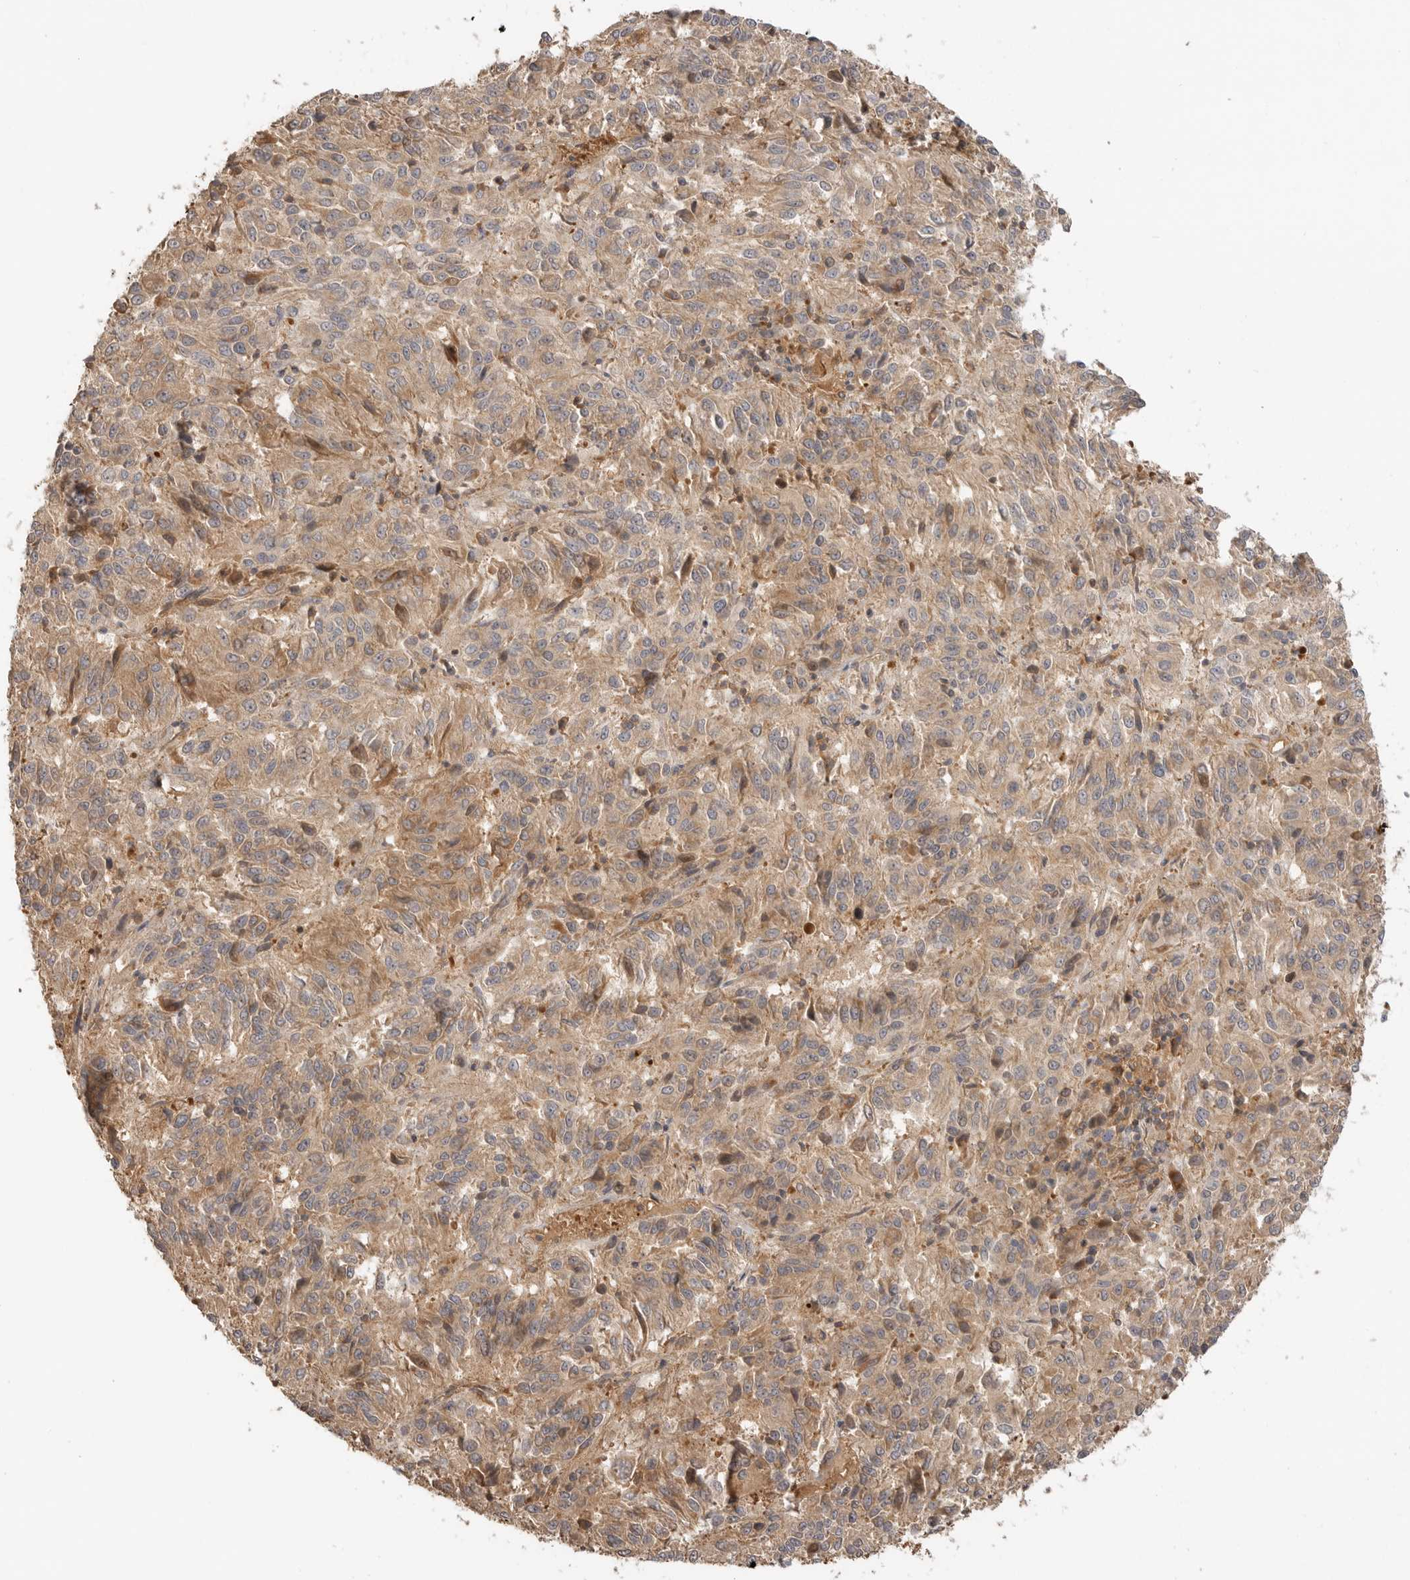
{"staining": {"intensity": "weak", "quantity": ">75%", "location": "cytoplasmic/membranous"}, "tissue": "melanoma", "cell_type": "Tumor cells", "image_type": "cancer", "snomed": [{"axis": "morphology", "description": "Malignant melanoma, Metastatic site"}, {"axis": "topography", "description": "Lung"}], "caption": "Human malignant melanoma (metastatic site) stained with a protein marker displays weak staining in tumor cells.", "gene": "CLDN12", "patient": {"sex": "male", "age": 64}}